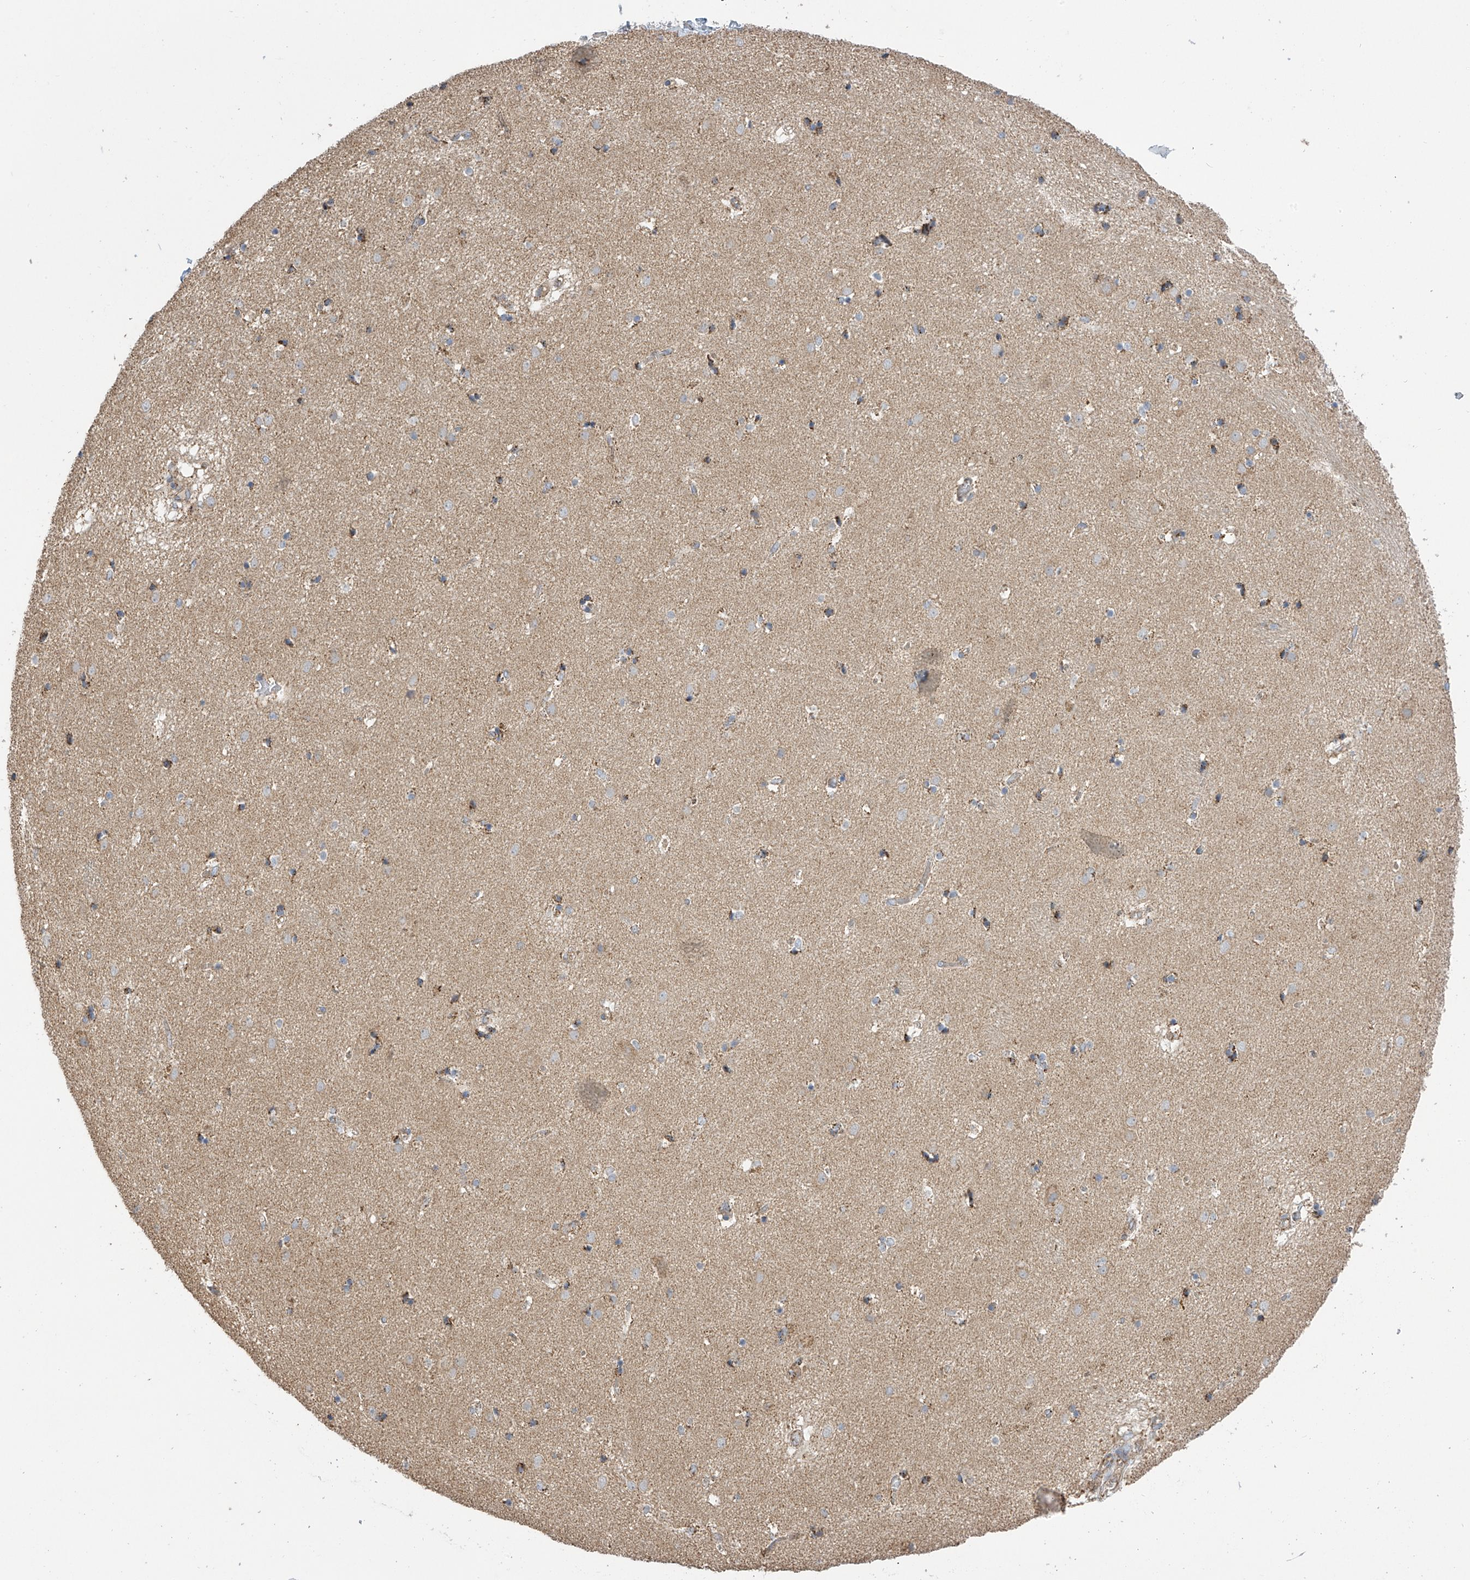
{"staining": {"intensity": "moderate", "quantity": "<25%", "location": "cytoplasmic/membranous"}, "tissue": "caudate", "cell_type": "Glial cells", "image_type": "normal", "snomed": [{"axis": "morphology", "description": "Normal tissue, NOS"}, {"axis": "topography", "description": "Lateral ventricle wall"}], "caption": "The micrograph exhibits staining of normal caudate, revealing moderate cytoplasmic/membranous protein positivity (brown color) within glial cells.", "gene": "PNPT1", "patient": {"sex": "male", "age": 70}}